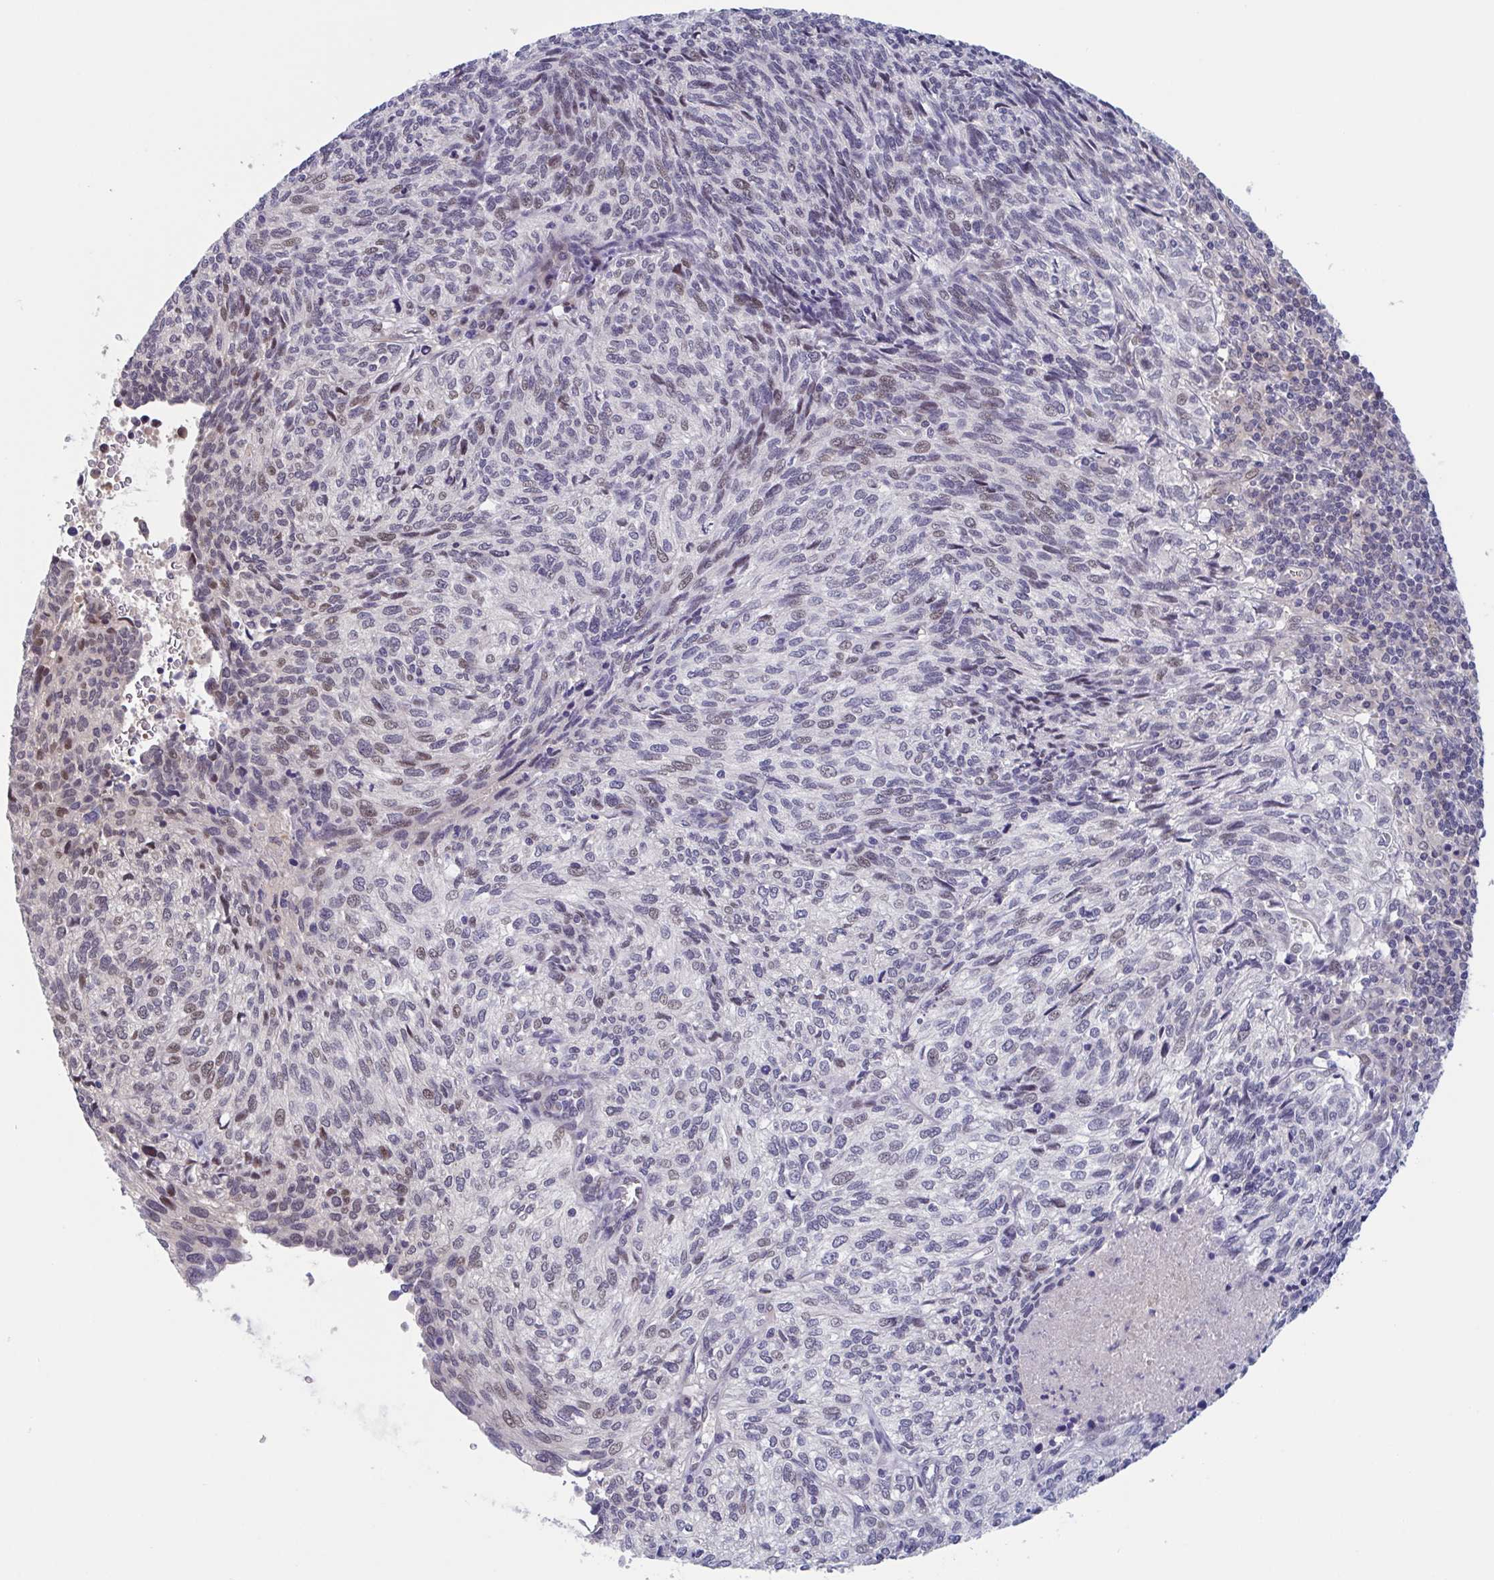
{"staining": {"intensity": "moderate", "quantity": "<25%", "location": "nuclear"}, "tissue": "cervical cancer", "cell_type": "Tumor cells", "image_type": "cancer", "snomed": [{"axis": "morphology", "description": "Squamous cell carcinoma, NOS"}, {"axis": "topography", "description": "Cervix"}], "caption": "An IHC photomicrograph of neoplastic tissue is shown. Protein staining in brown labels moderate nuclear positivity in cervical cancer (squamous cell carcinoma) within tumor cells.", "gene": "RIOK1", "patient": {"sex": "female", "age": 45}}